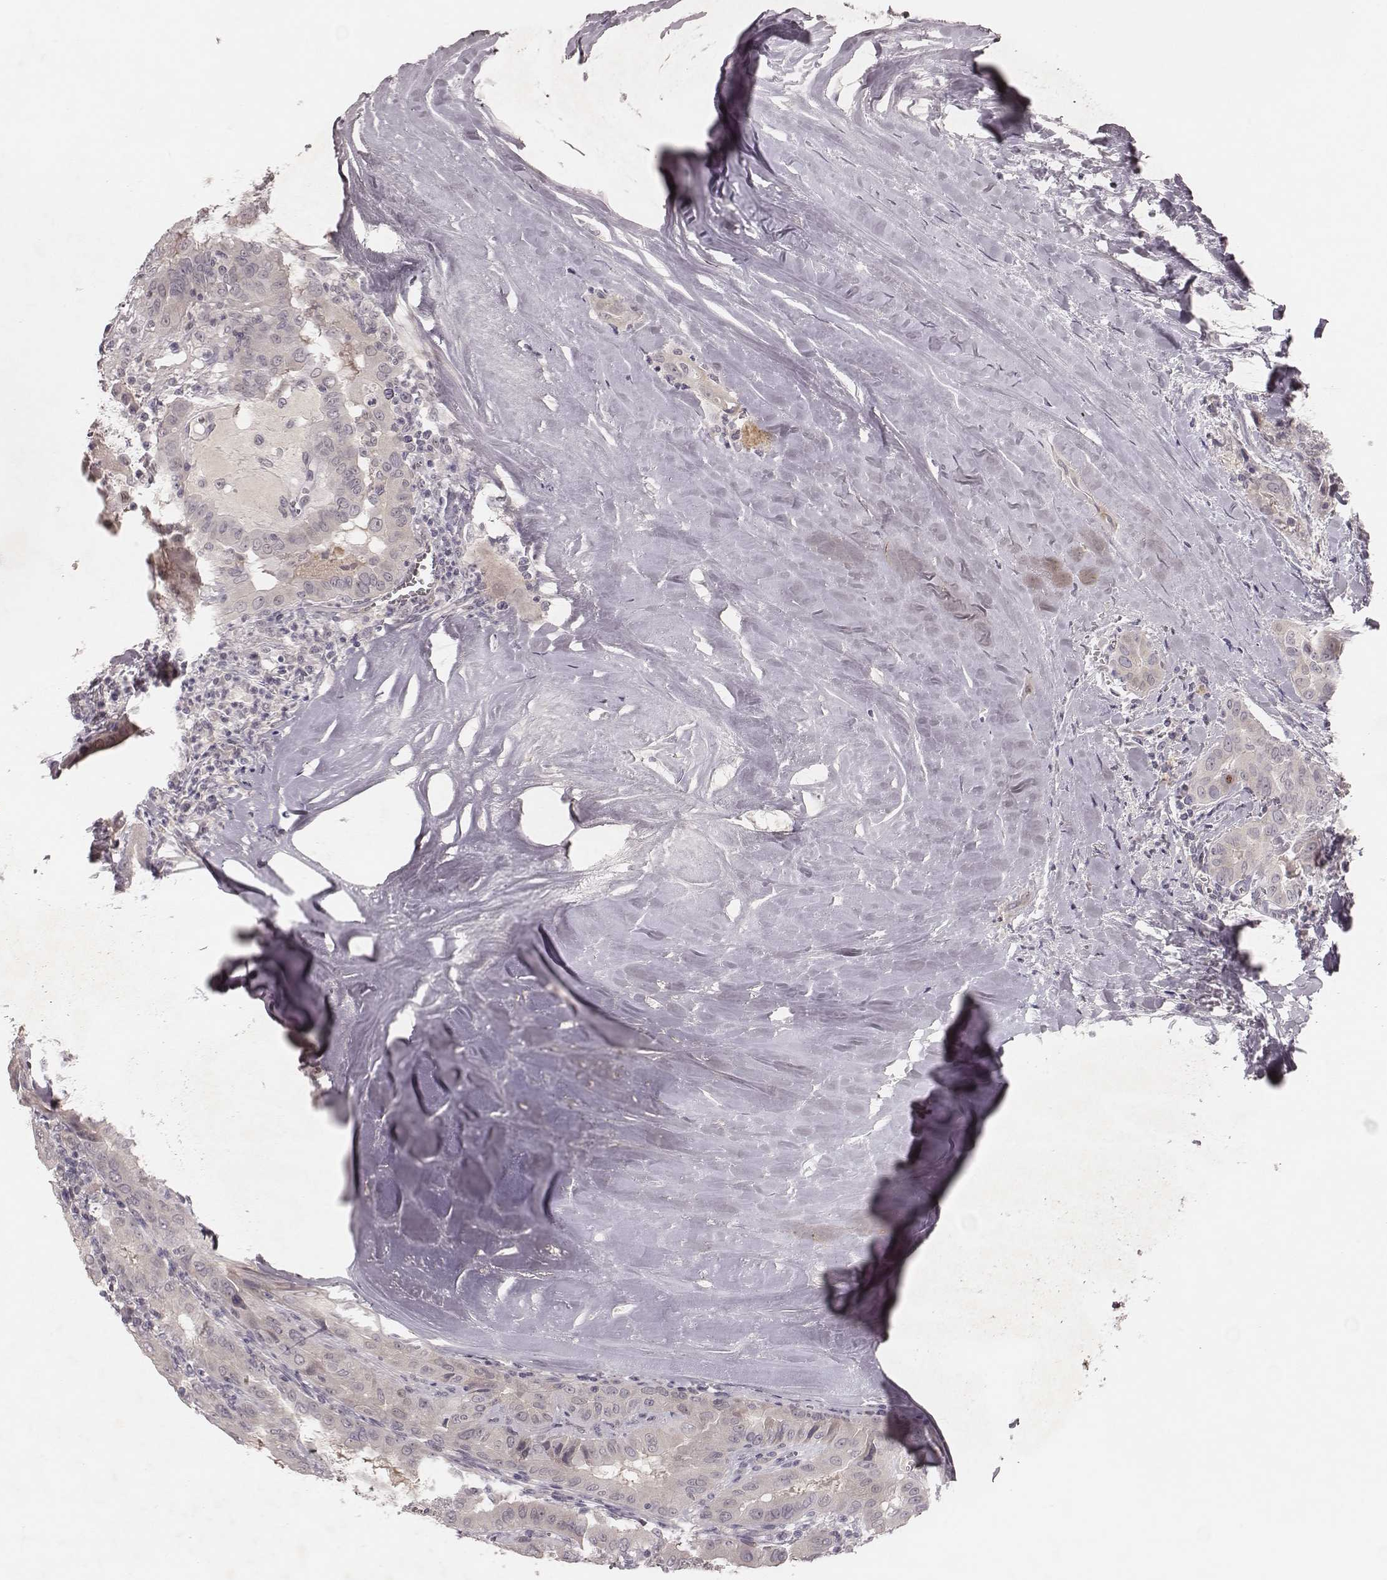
{"staining": {"intensity": "negative", "quantity": "none", "location": "none"}, "tissue": "thyroid cancer", "cell_type": "Tumor cells", "image_type": "cancer", "snomed": [{"axis": "morphology", "description": "Papillary adenocarcinoma, NOS"}, {"axis": "topography", "description": "Thyroid gland"}], "caption": "A photomicrograph of human thyroid cancer is negative for staining in tumor cells.", "gene": "FAM13B", "patient": {"sex": "female", "age": 37}}